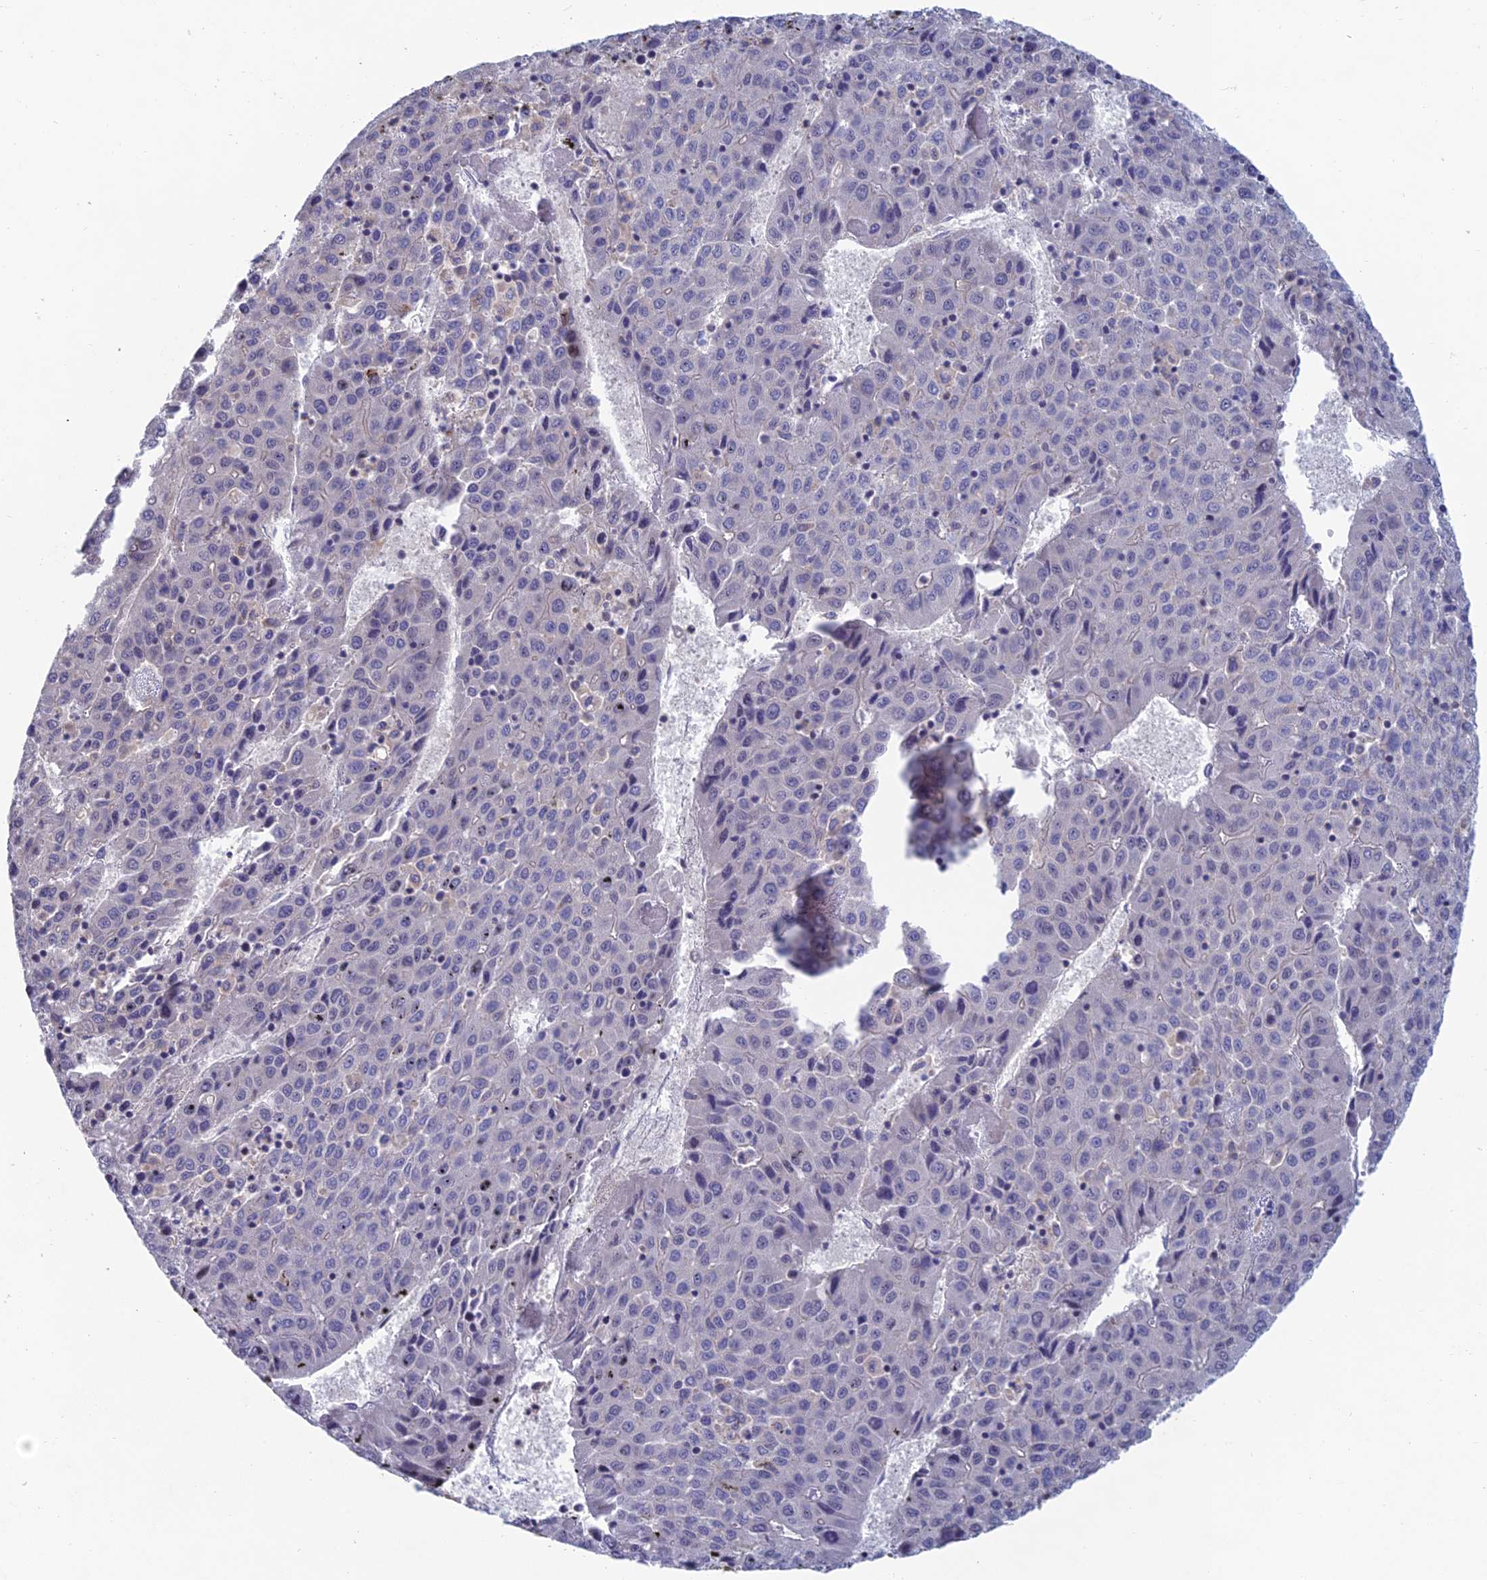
{"staining": {"intensity": "moderate", "quantity": "<25%", "location": "nuclear"}, "tissue": "liver cancer", "cell_type": "Tumor cells", "image_type": "cancer", "snomed": [{"axis": "morphology", "description": "Carcinoma, Hepatocellular, NOS"}, {"axis": "topography", "description": "Liver"}], "caption": "Liver cancer (hepatocellular carcinoma) stained with a brown dye shows moderate nuclear positive positivity in approximately <25% of tumor cells.", "gene": "USP37", "patient": {"sex": "female", "age": 53}}